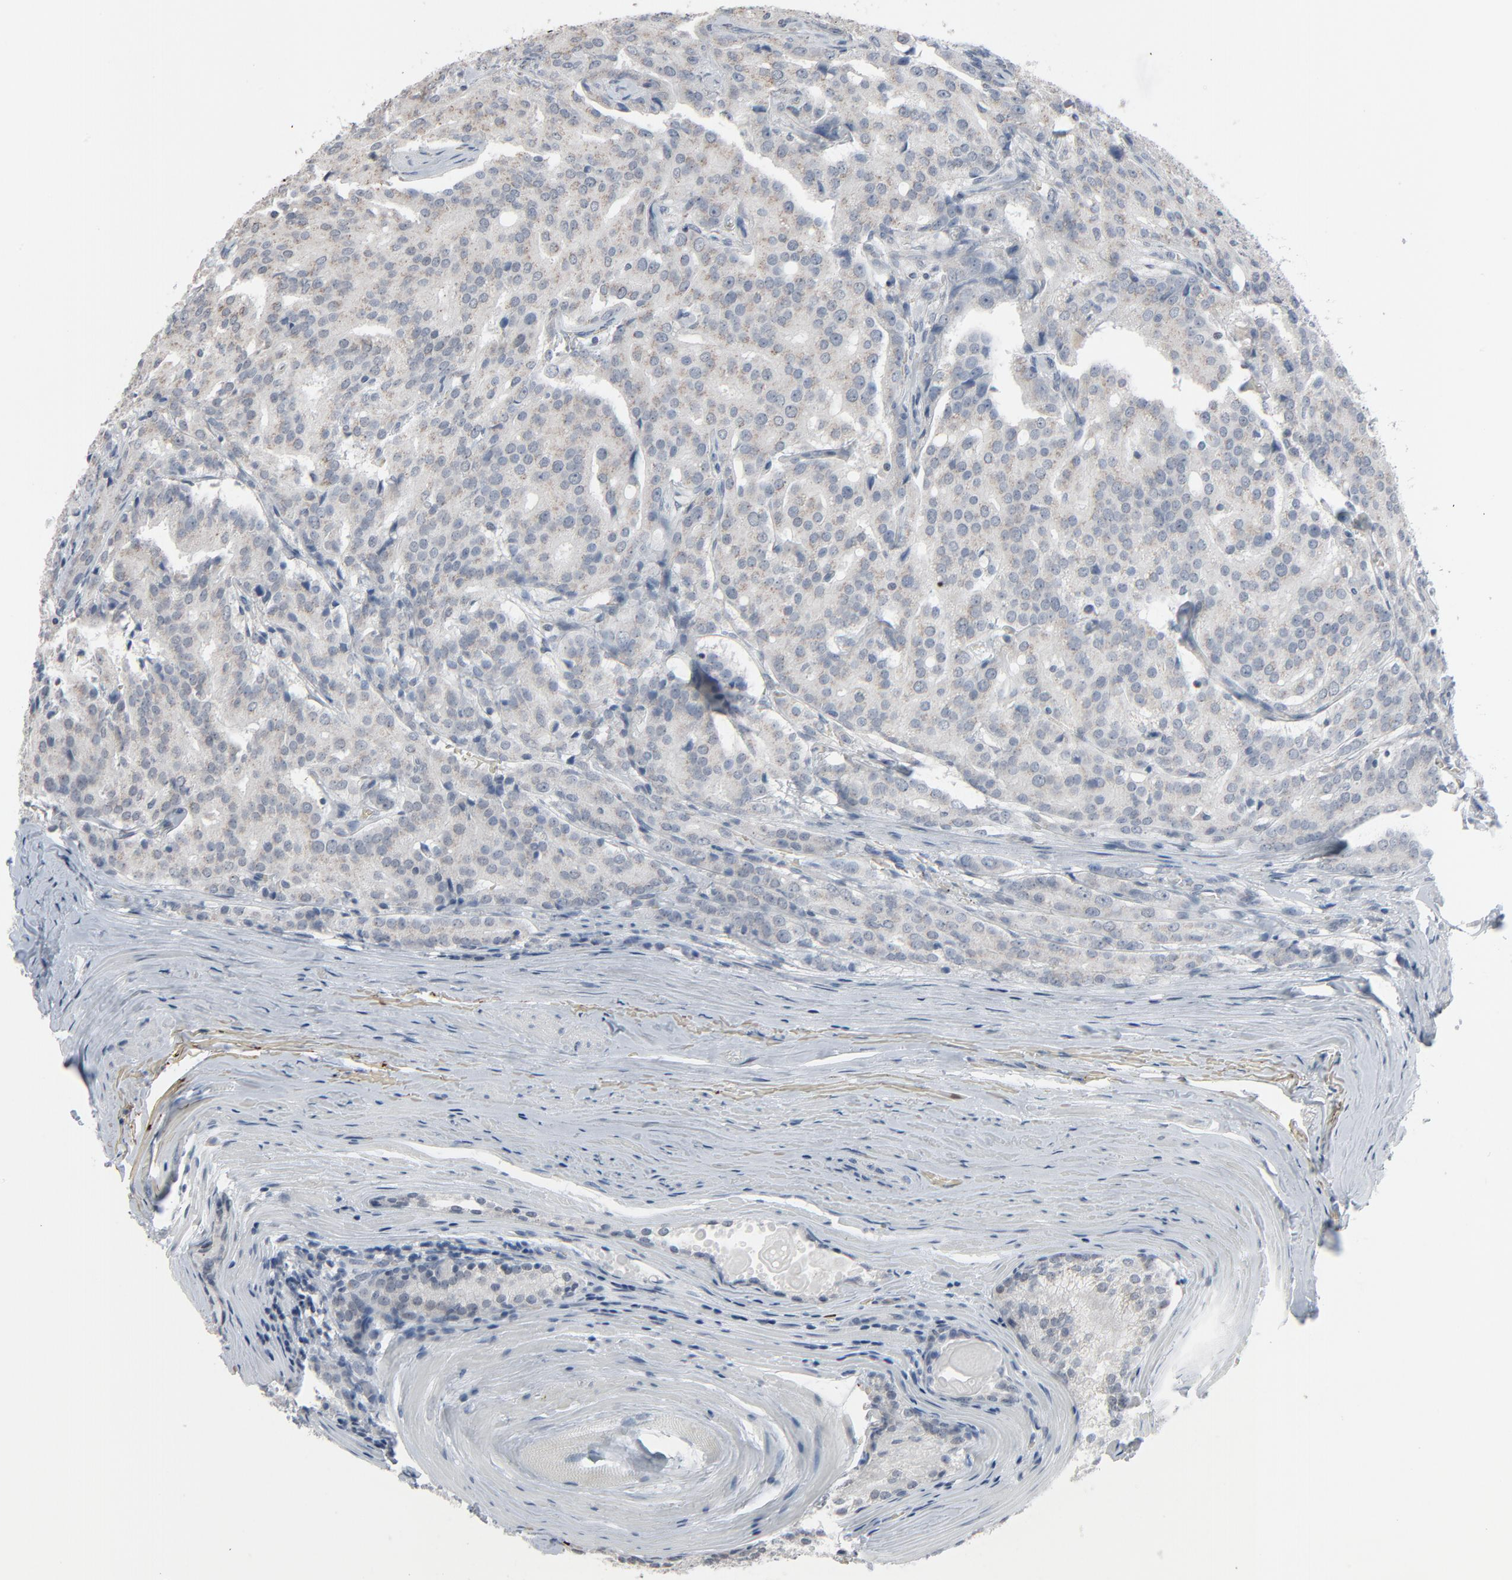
{"staining": {"intensity": "negative", "quantity": "none", "location": "none"}, "tissue": "prostate cancer", "cell_type": "Tumor cells", "image_type": "cancer", "snomed": [{"axis": "morphology", "description": "Adenocarcinoma, Medium grade"}, {"axis": "topography", "description": "Prostate"}], "caption": "High magnification brightfield microscopy of adenocarcinoma (medium-grade) (prostate) stained with DAB (brown) and counterstained with hematoxylin (blue): tumor cells show no significant positivity. The staining was performed using DAB (3,3'-diaminobenzidine) to visualize the protein expression in brown, while the nuclei were stained in blue with hematoxylin (Magnification: 20x).", "gene": "SAGE1", "patient": {"sex": "male", "age": 72}}